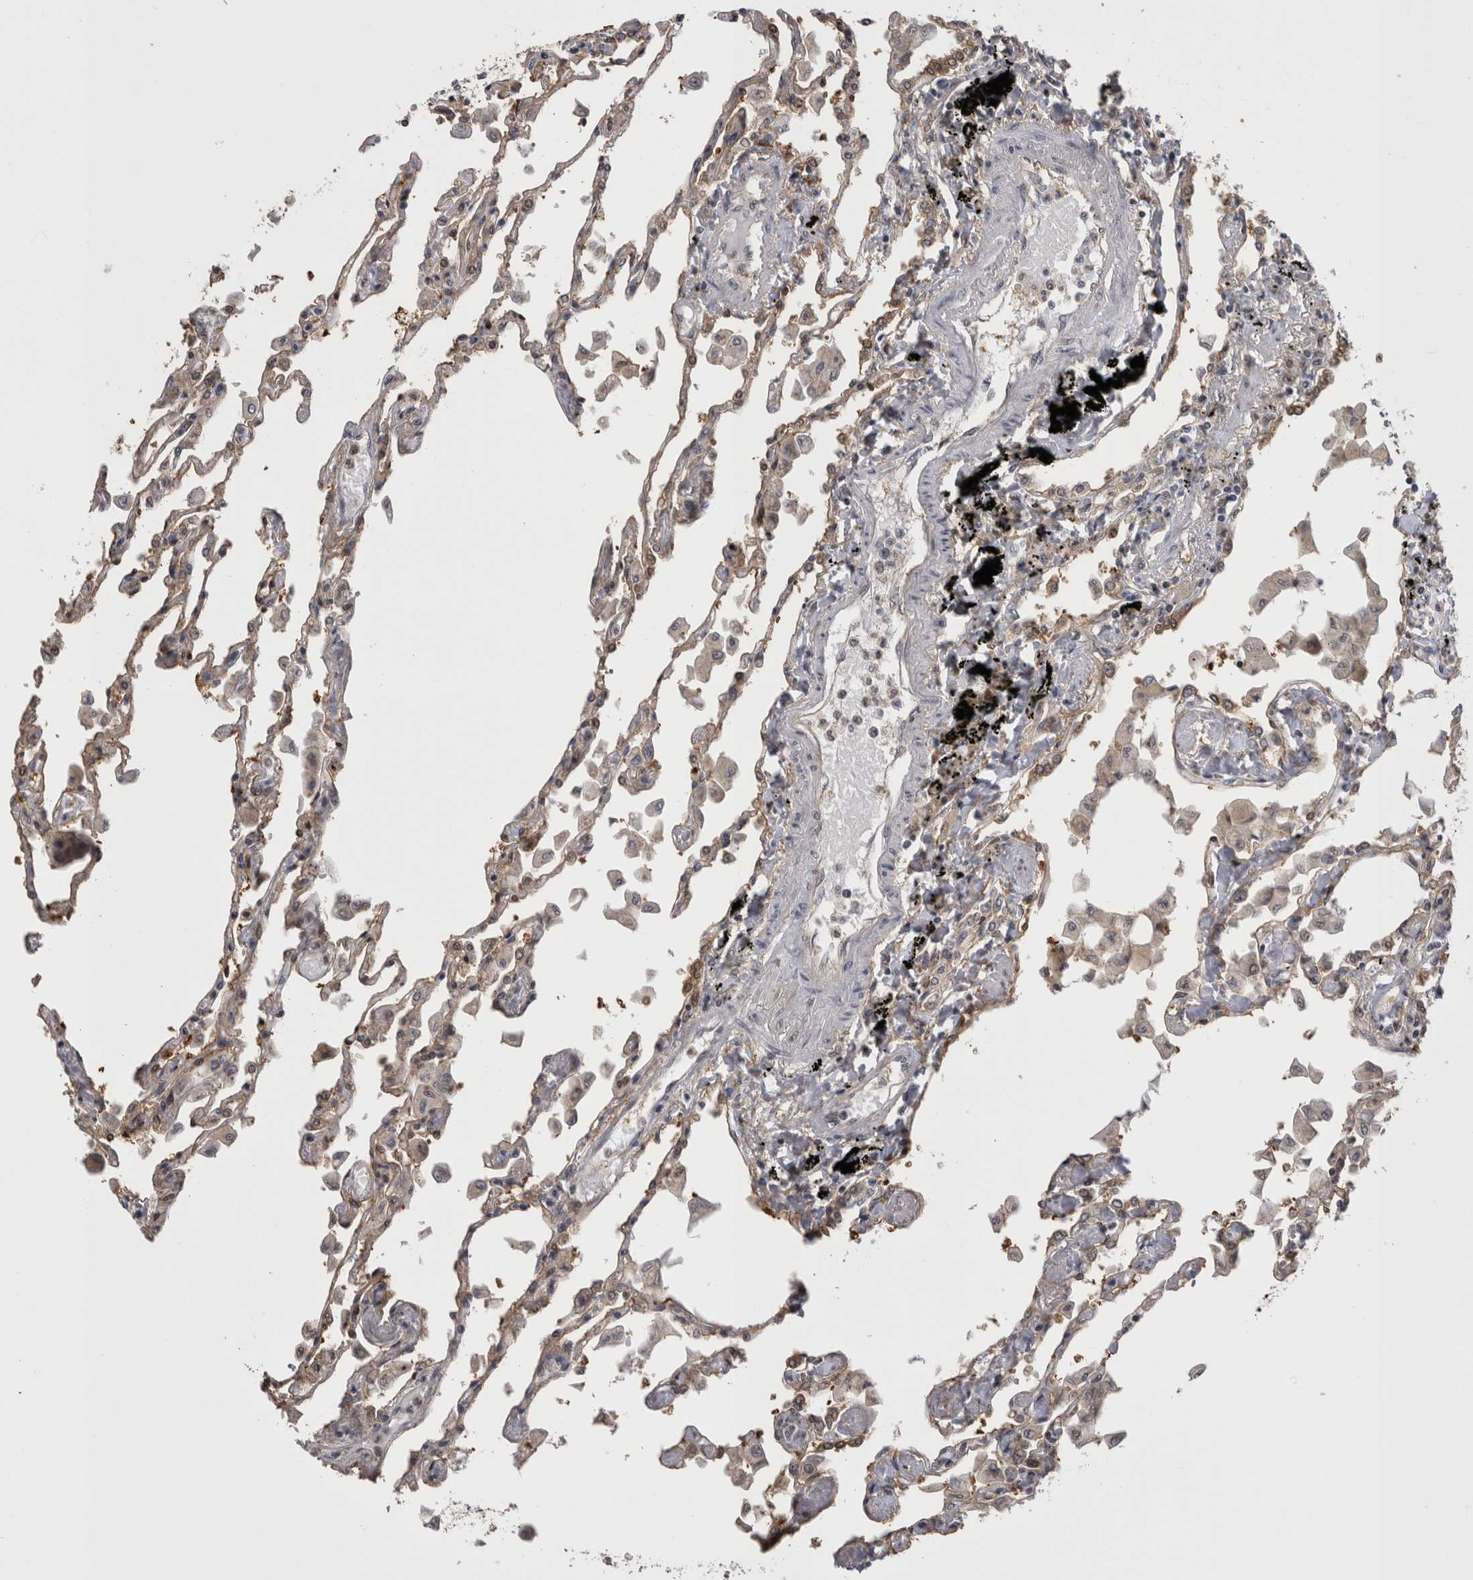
{"staining": {"intensity": "negative", "quantity": "none", "location": "none"}, "tissue": "lung", "cell_type": "Alveolar cells", "image_type": "normal", "snomed": [{"axis": "morphology", "description": "Normal tissue, NOS"}, {"axis": "topography", "description": "Bronchus"}, {"axis": "topography", "description": "Lung"}], "caption": "This is an immunohistochemistry image of unremarkable lung. There is no expression in alveolar cells.", "gene": "CHIC1", "patient": {"sex": "female", "age": 49}}